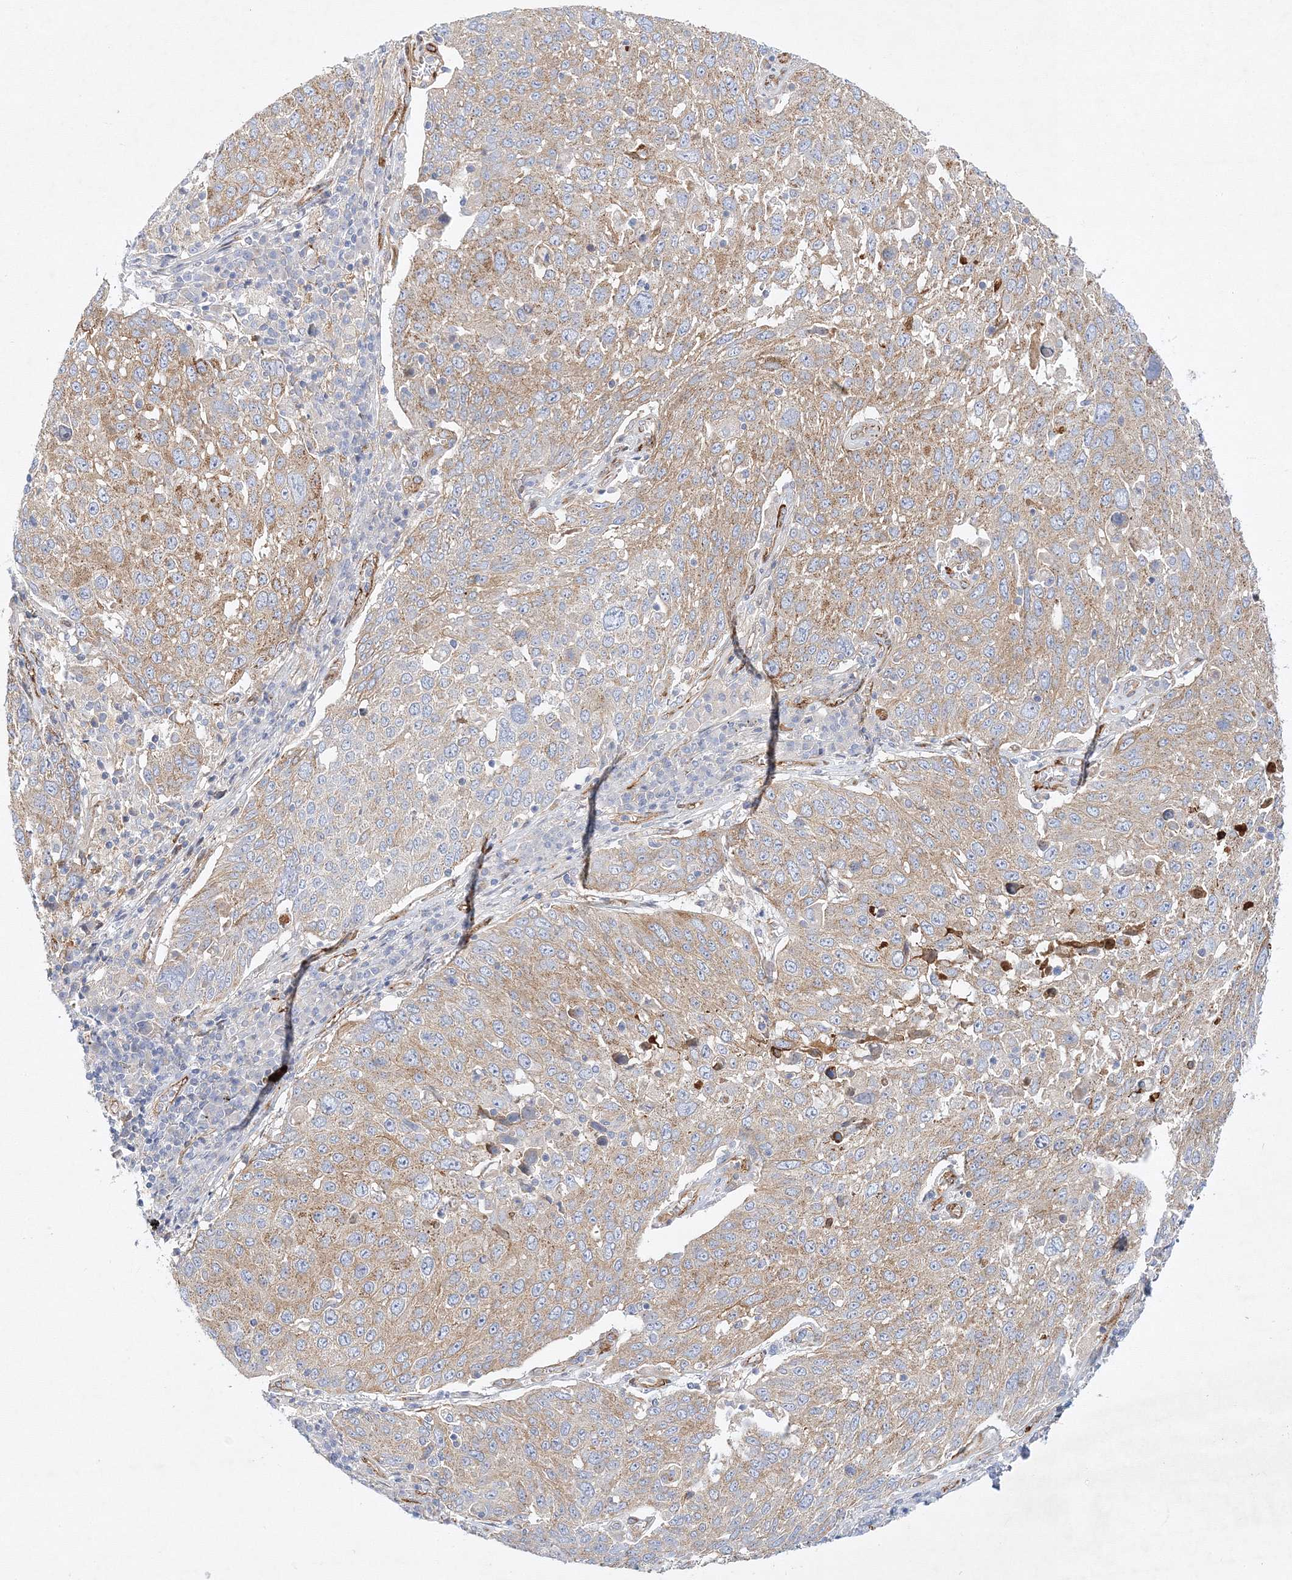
{"staining": {"intensity": "weak", "quantity": ">75%", "location": "cytoplasmic/membranous"}, "tissue": "lung cancer", "cell_type": "Tumor cells", "image_type": "cancer", "snomed": [{"axis": "morphology", "description": "Squamous cell carcinoma, NOS"}, {"axis": "topography", "description": "Lung"}], "caption": "Human lung cancer stained with a protein marker reveals weak staining in tumor cells.", "gene": "ZFYVE16", "patient": {"sex": "male", "age": 65}}